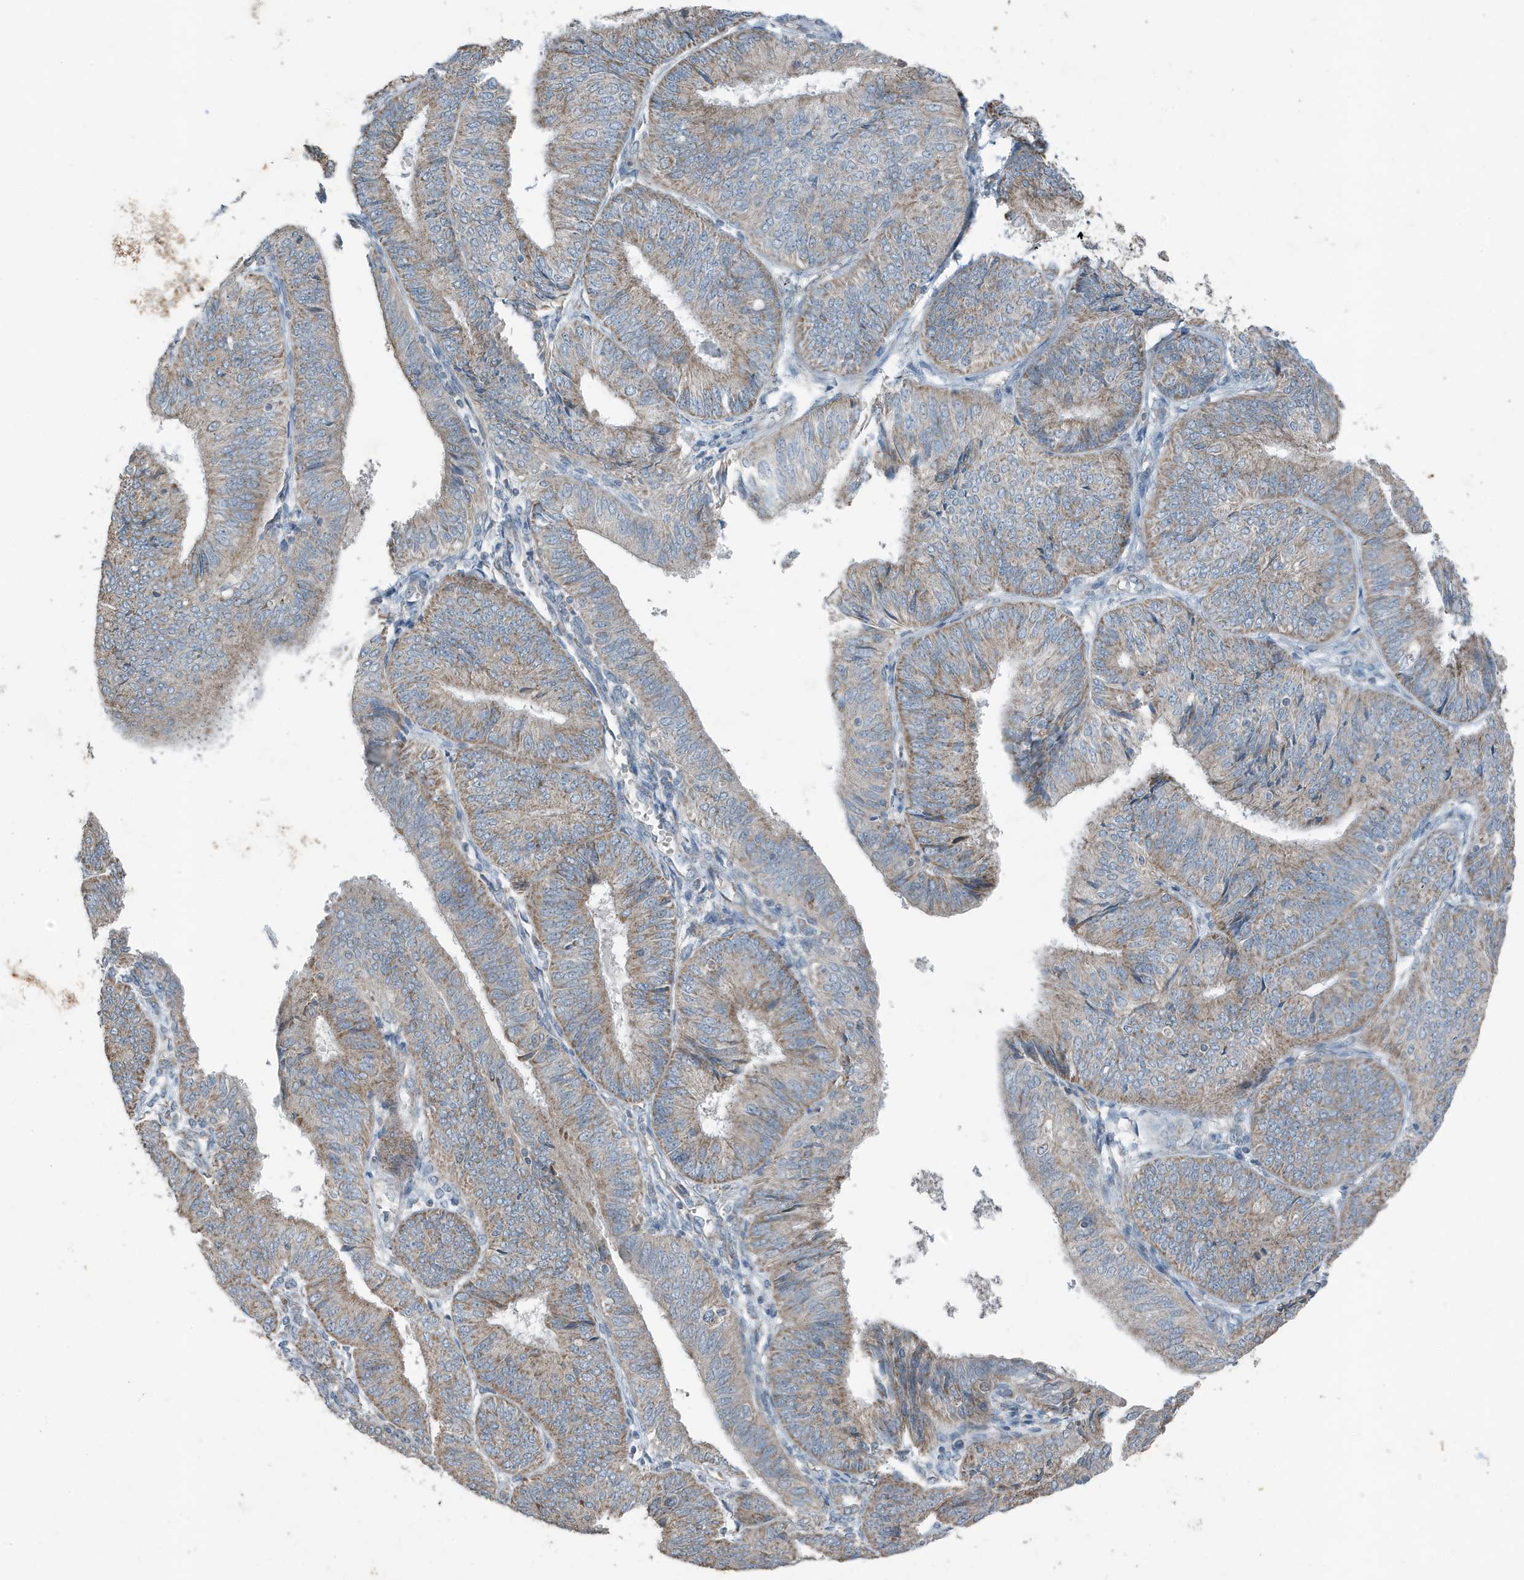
{"staining": {"intensity": "weak", "quantity": ">75%", "location": "cytoplasmic/membranous"}, "tissue": "endometrial cancer", "cell_type": "Tumor cells", "image_type": "cancer", "snomed": [{"axis": "morphology", "description": "Adenocarcinoma, NOS"}, {"axis": "topography", "description": "Endometrium"}], "caption": "Immunohistochemistry (IHC) staining of endometrial adenocarcinoma, which shows low levels of weak cytoplasmic/membranous expression in approximately >75% of tumor cells indicating weak cytoplasmic/membranous protein positivity. The staining was performed using DAB (brown) for protein detection and nuclei were counterstained in hematoxylin (blue).", "gene": "MT-CYB", "patient": {"sex": "female", "age": 58}}